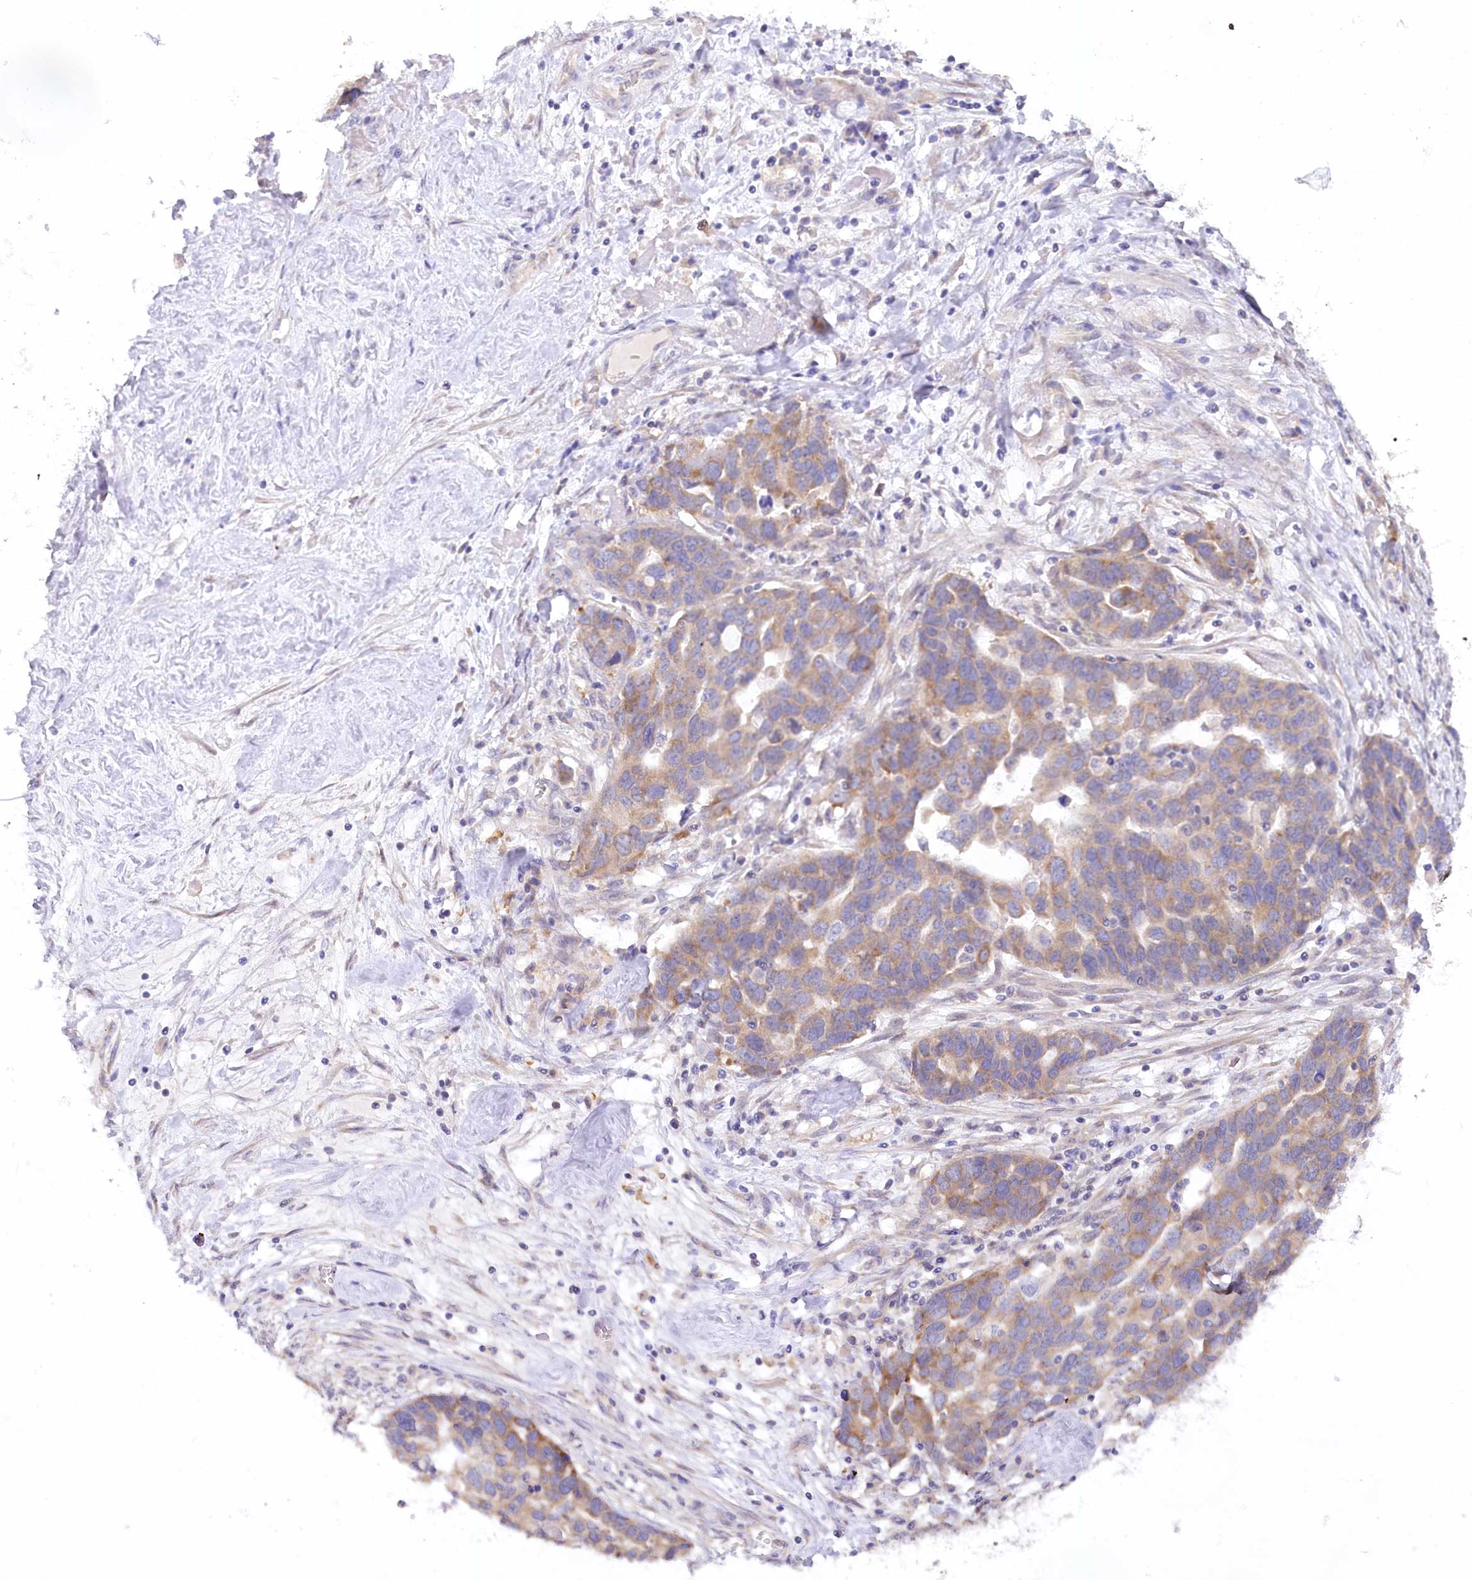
{"staining": {"intensity": "moderate", "quantity": "25%-75%", "location": "cytoplasmic/membranous"}, "tissue": "ovarian cancer", "cell_type": "Tumor cells", "image_type": "cancer", "snomed": [{"axis": "morphology", "description": "Cystadenocarcinoma, serous, NOS"}, {"axis": "topography", "description": "Ovary"}], "caption": "High-magnification brightfield microscopy of ovarian serous cystadenocarcinoma stained with DAB (brown) and counterstained with hematoxylin (blue). tumor cells exhibit moderate cytoplasmic/membranous staining is seen in approximately25%-75% of cells. (IHC, brightfield microscopy, high magnification).", "gene": "MYOZ1", "patient": {"sex": "female", "age": 54}}